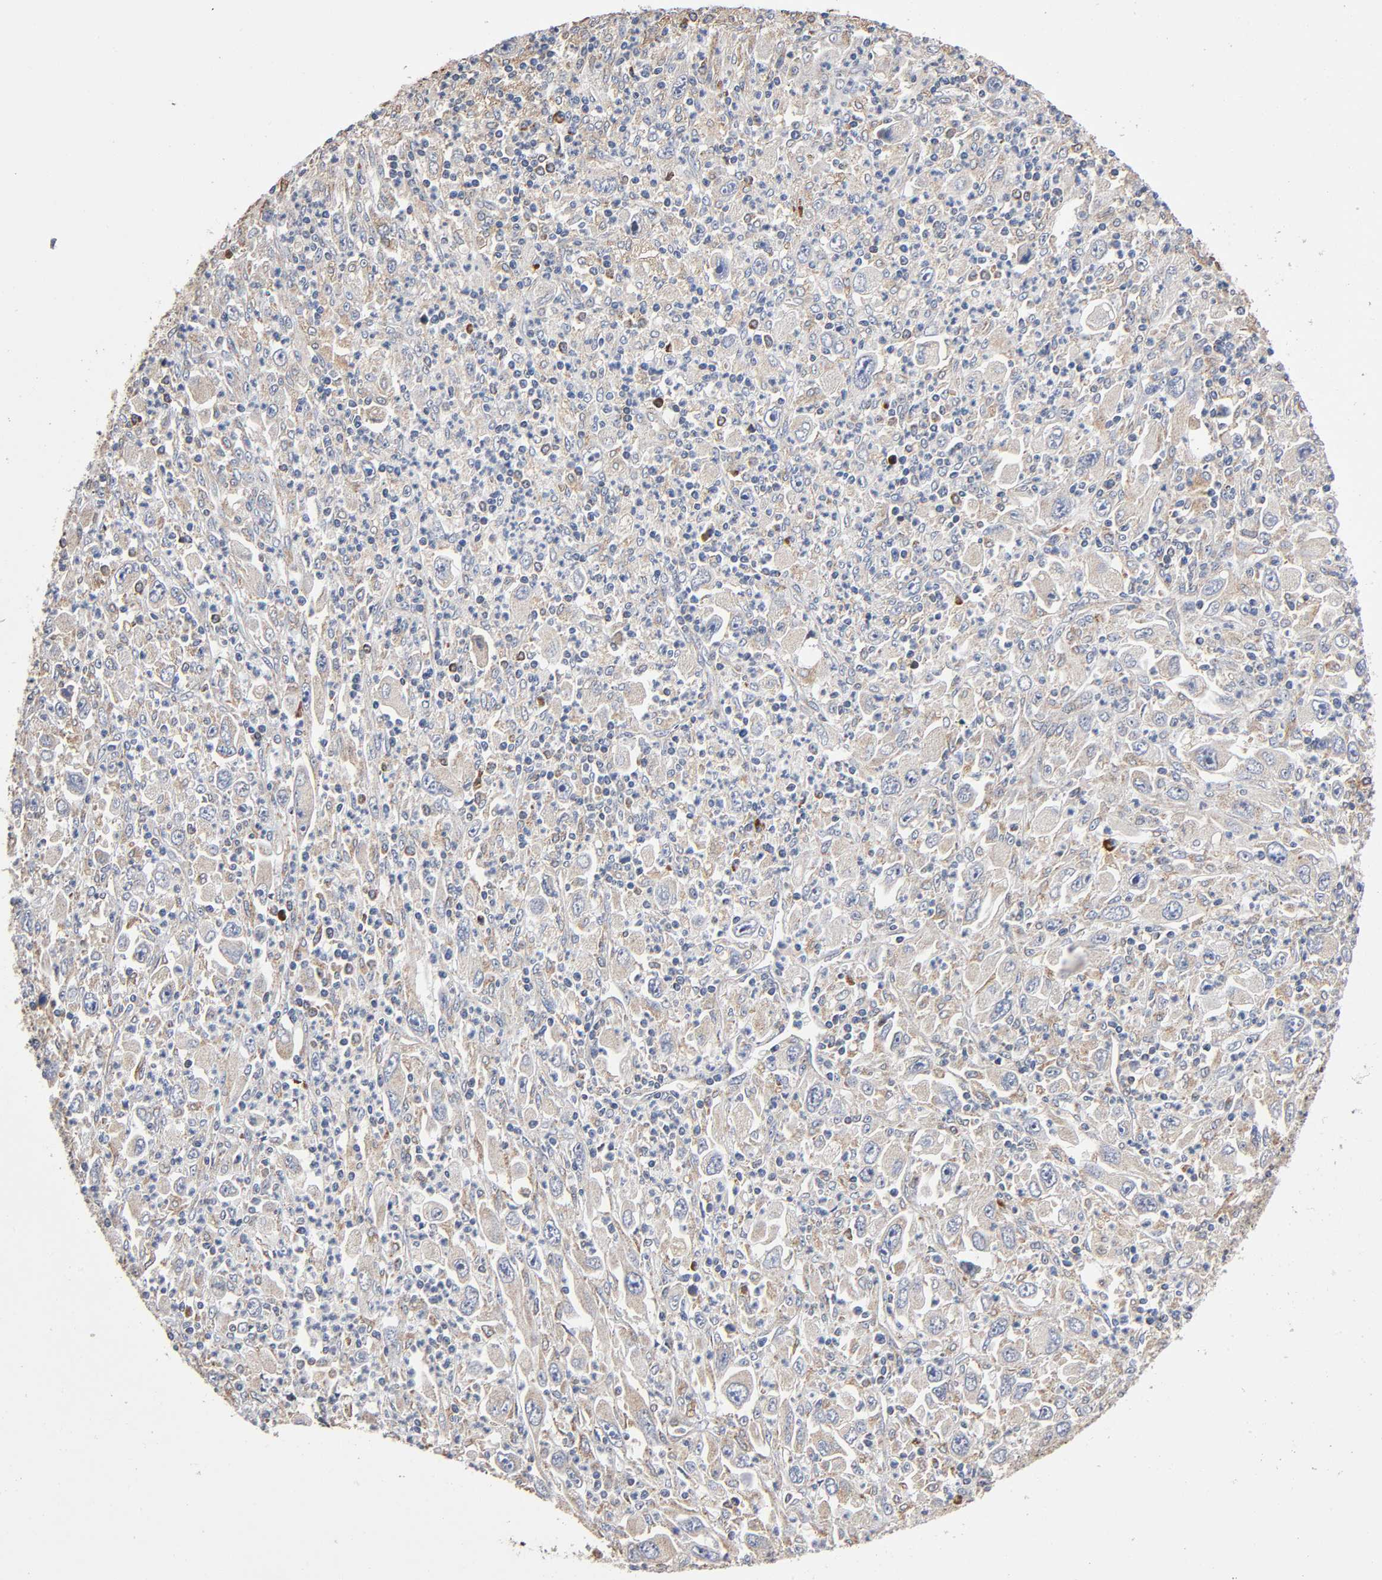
{"staining": {"intensity": "weak", "quantity": "25%-75%", "location": "cytoplasmic/membranous"}, "tissue": "melanoma", "cell_type": "Tumor cells", "image_type": "cancer", "snomed": [{"axis": "morphology", "description": "Malignant melanoma, Metastatic site"}, {"axis": "topography", "description": "Skin"}], "caption": "Weak cytoplasmic/membranous protein expression is seen in approximately 25%-75% of tumor cells in melanoma.", "gene": "MAP3K1", "patient": {"sex": "female", "age": 56}}